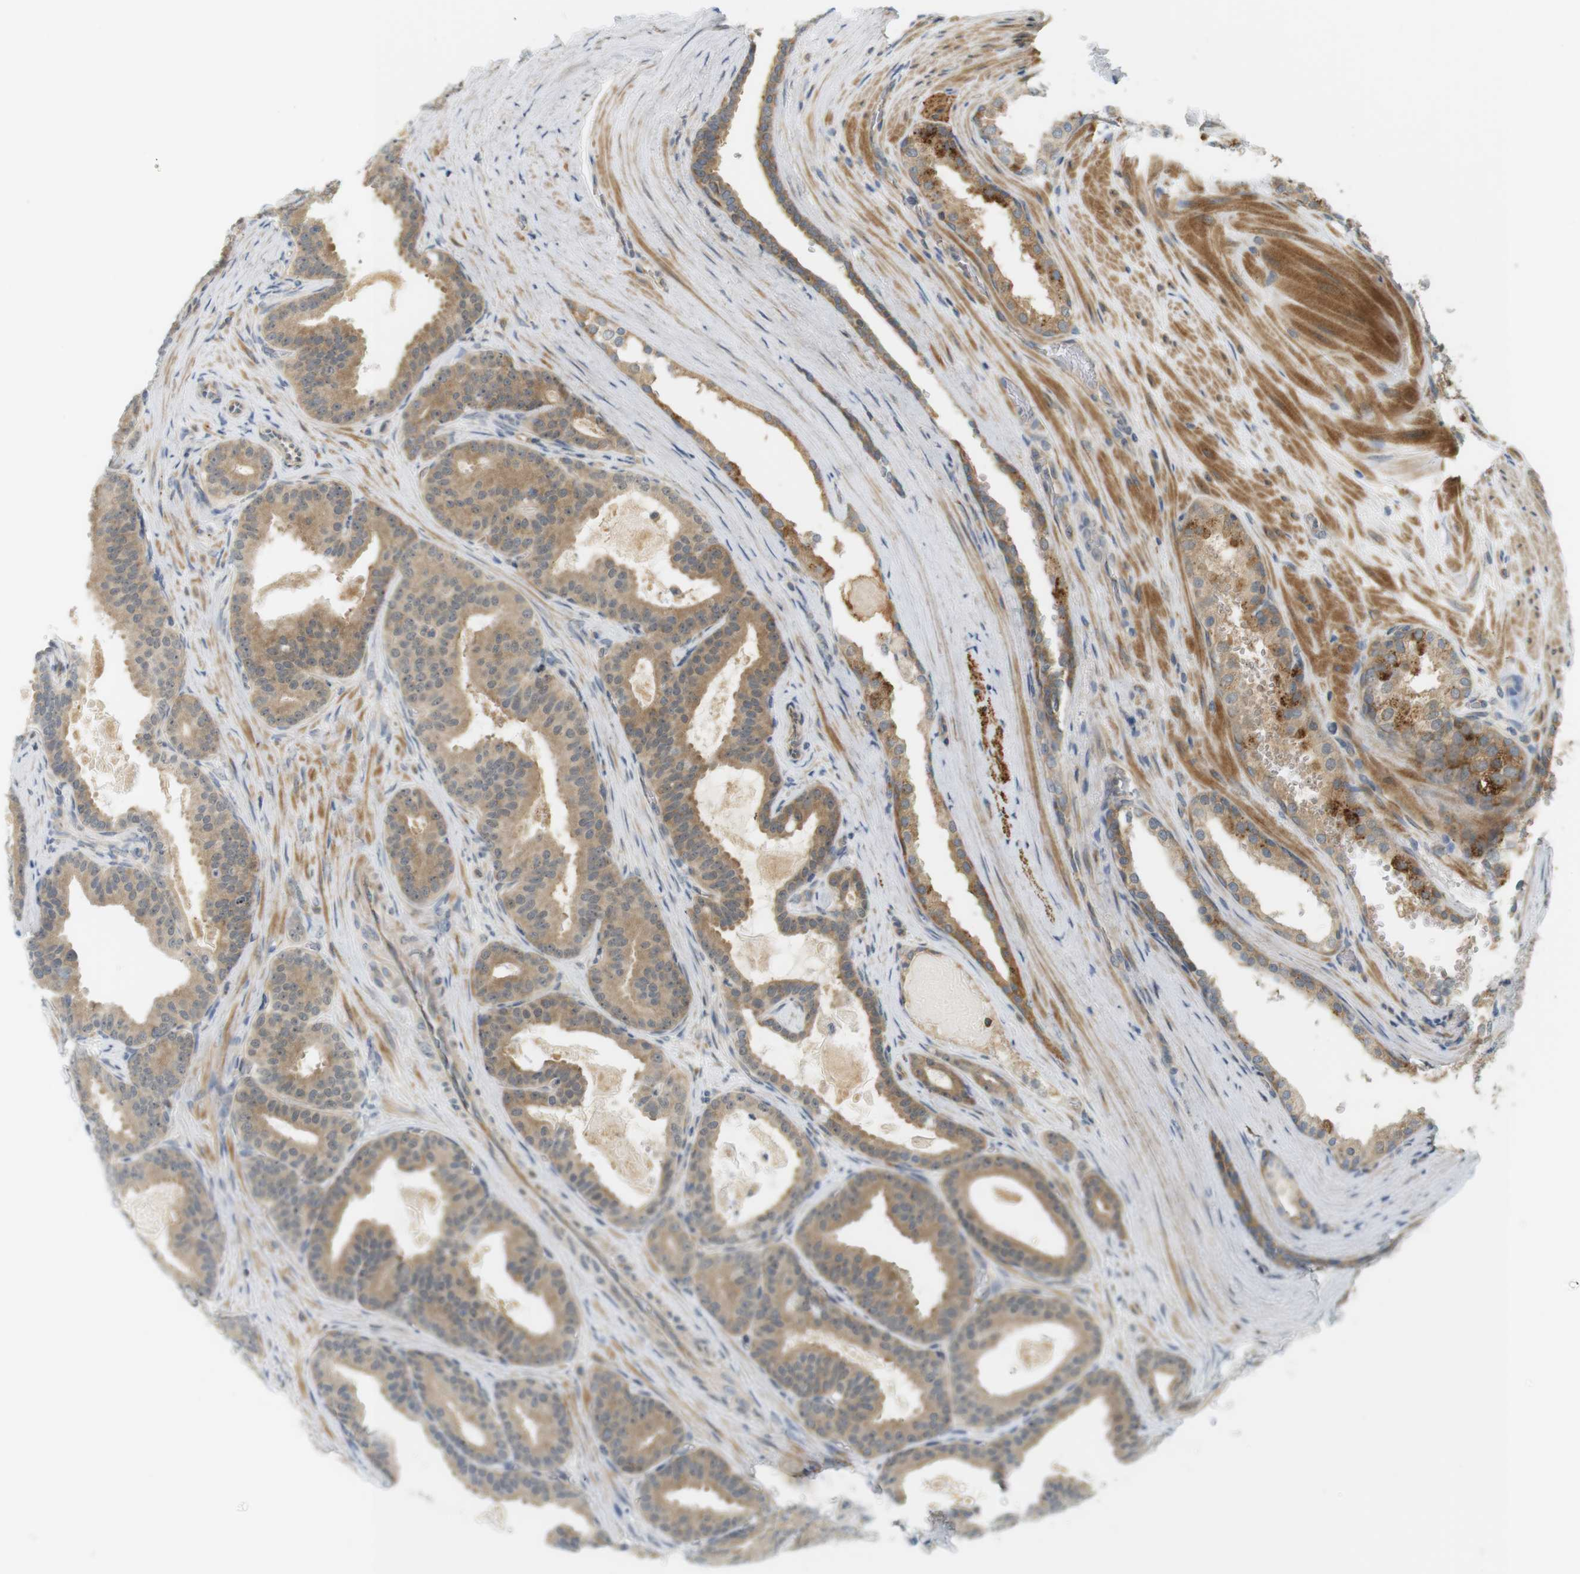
{"staining": {"intensity": "moderate", "quantity": ">75%", "location": "cytoplasmic/membranous"}, "tissue": "prostate cancer", "cell_type": "Tumor cells", "image_type": "cancer", "snomed": [{"axis": "morphology", "description": "Adenocarcinoma, High grade"}, {"axis": "topography", "description": "Prostate"}], "caption": "A brown stain labels moderate cytoplasmic/membranous staining of a protein in prostate high-grade adenocarcinoma tumor cells.", "gene": "PA2G4", "patient": {"sex": "male", "age": 60}}